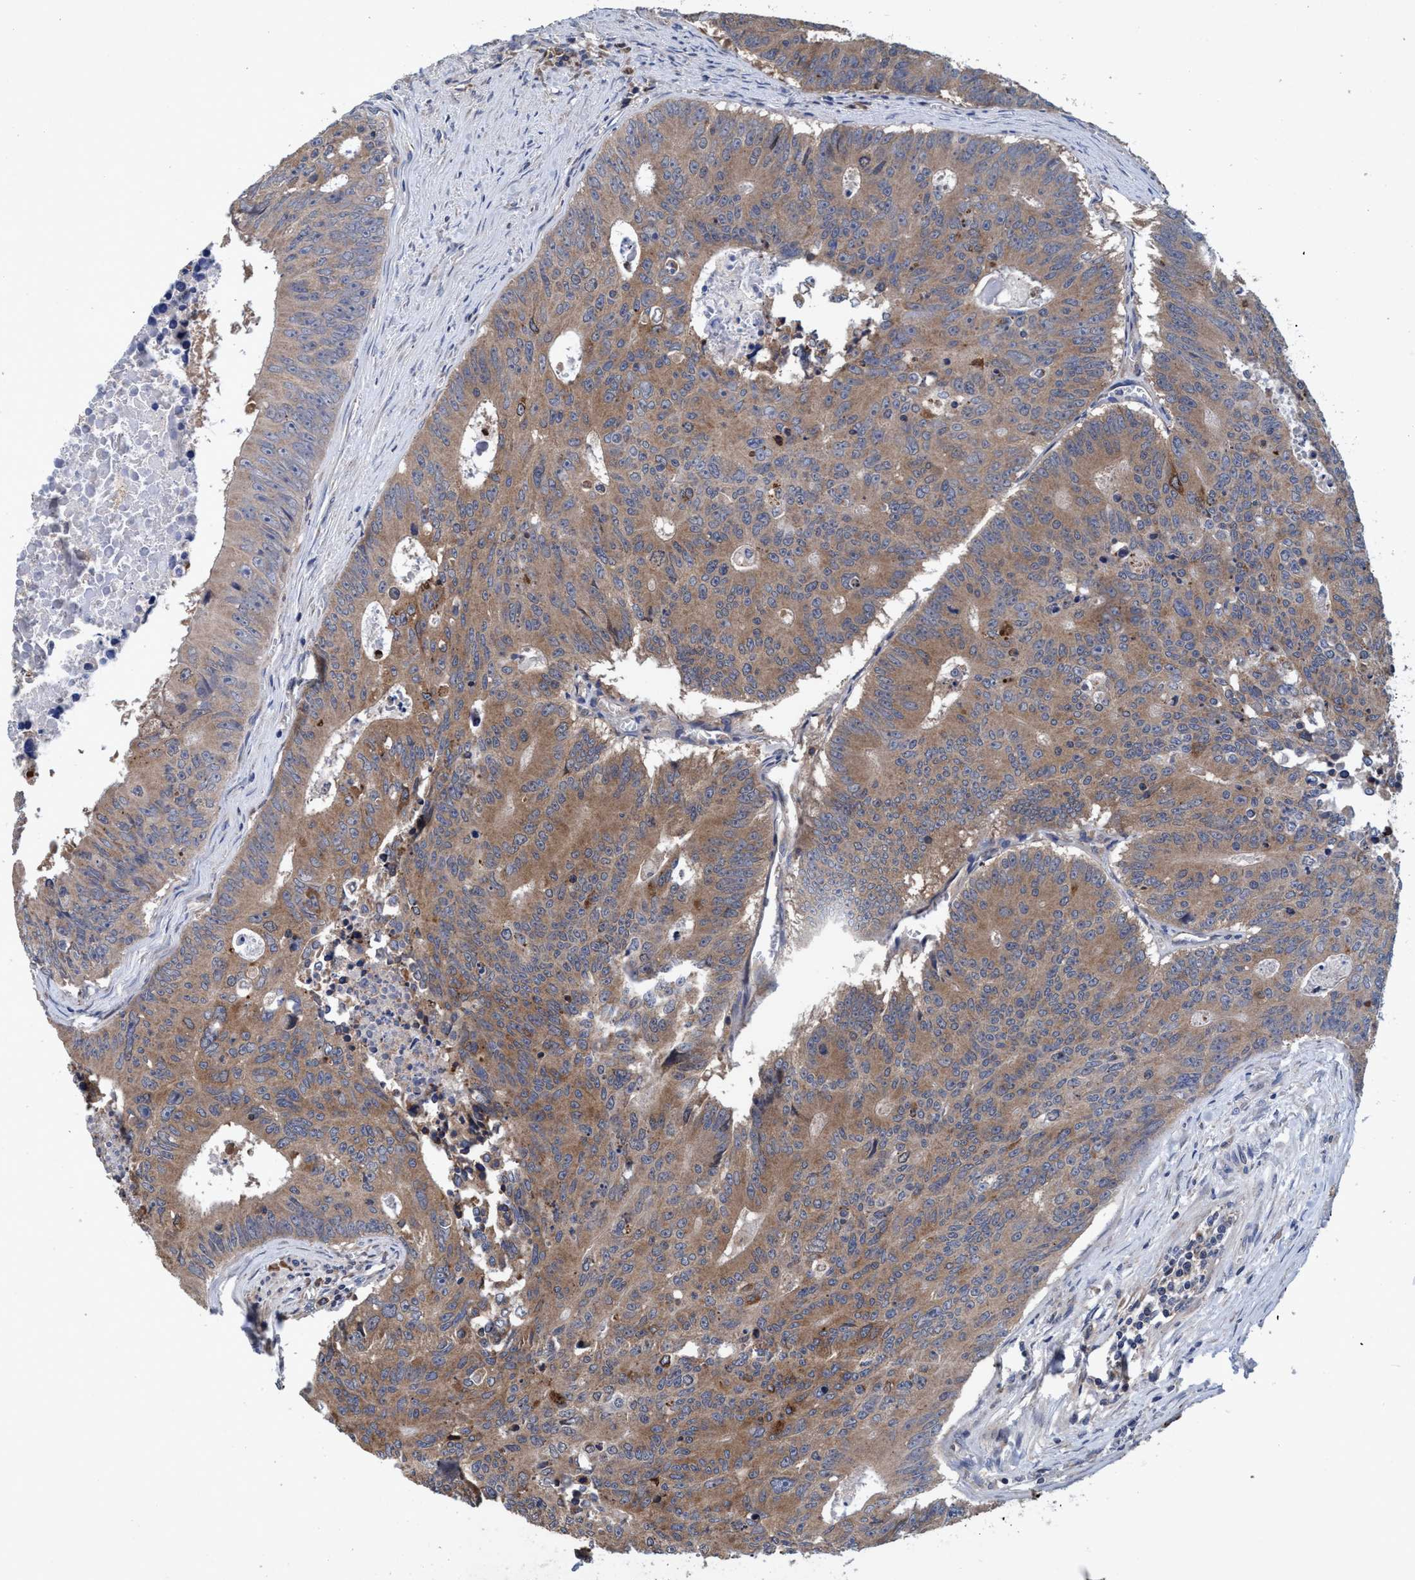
{"staining": {"intensity": "moderate", "quantity": ">75%", "location": "cytoplasmic/membranous"}, "tissue": "colorectal cancer", "cell_type": "Tumor cells", "image_type": "cancer", "snomed": [{"axis": "morphology", "description": "Adenocarcinoma, NOS"}, {"axis": "topography", "description": "Colon"}], "caption": "Immunohistochemical staining of colorectal adenocarcinoma demonstrates moderate cytoplasmic/membranous protein positivity in approximately >75% of tumor cells.", "gene": "CALCOCO2", "patient": {"sex": "male", "age": 87}}